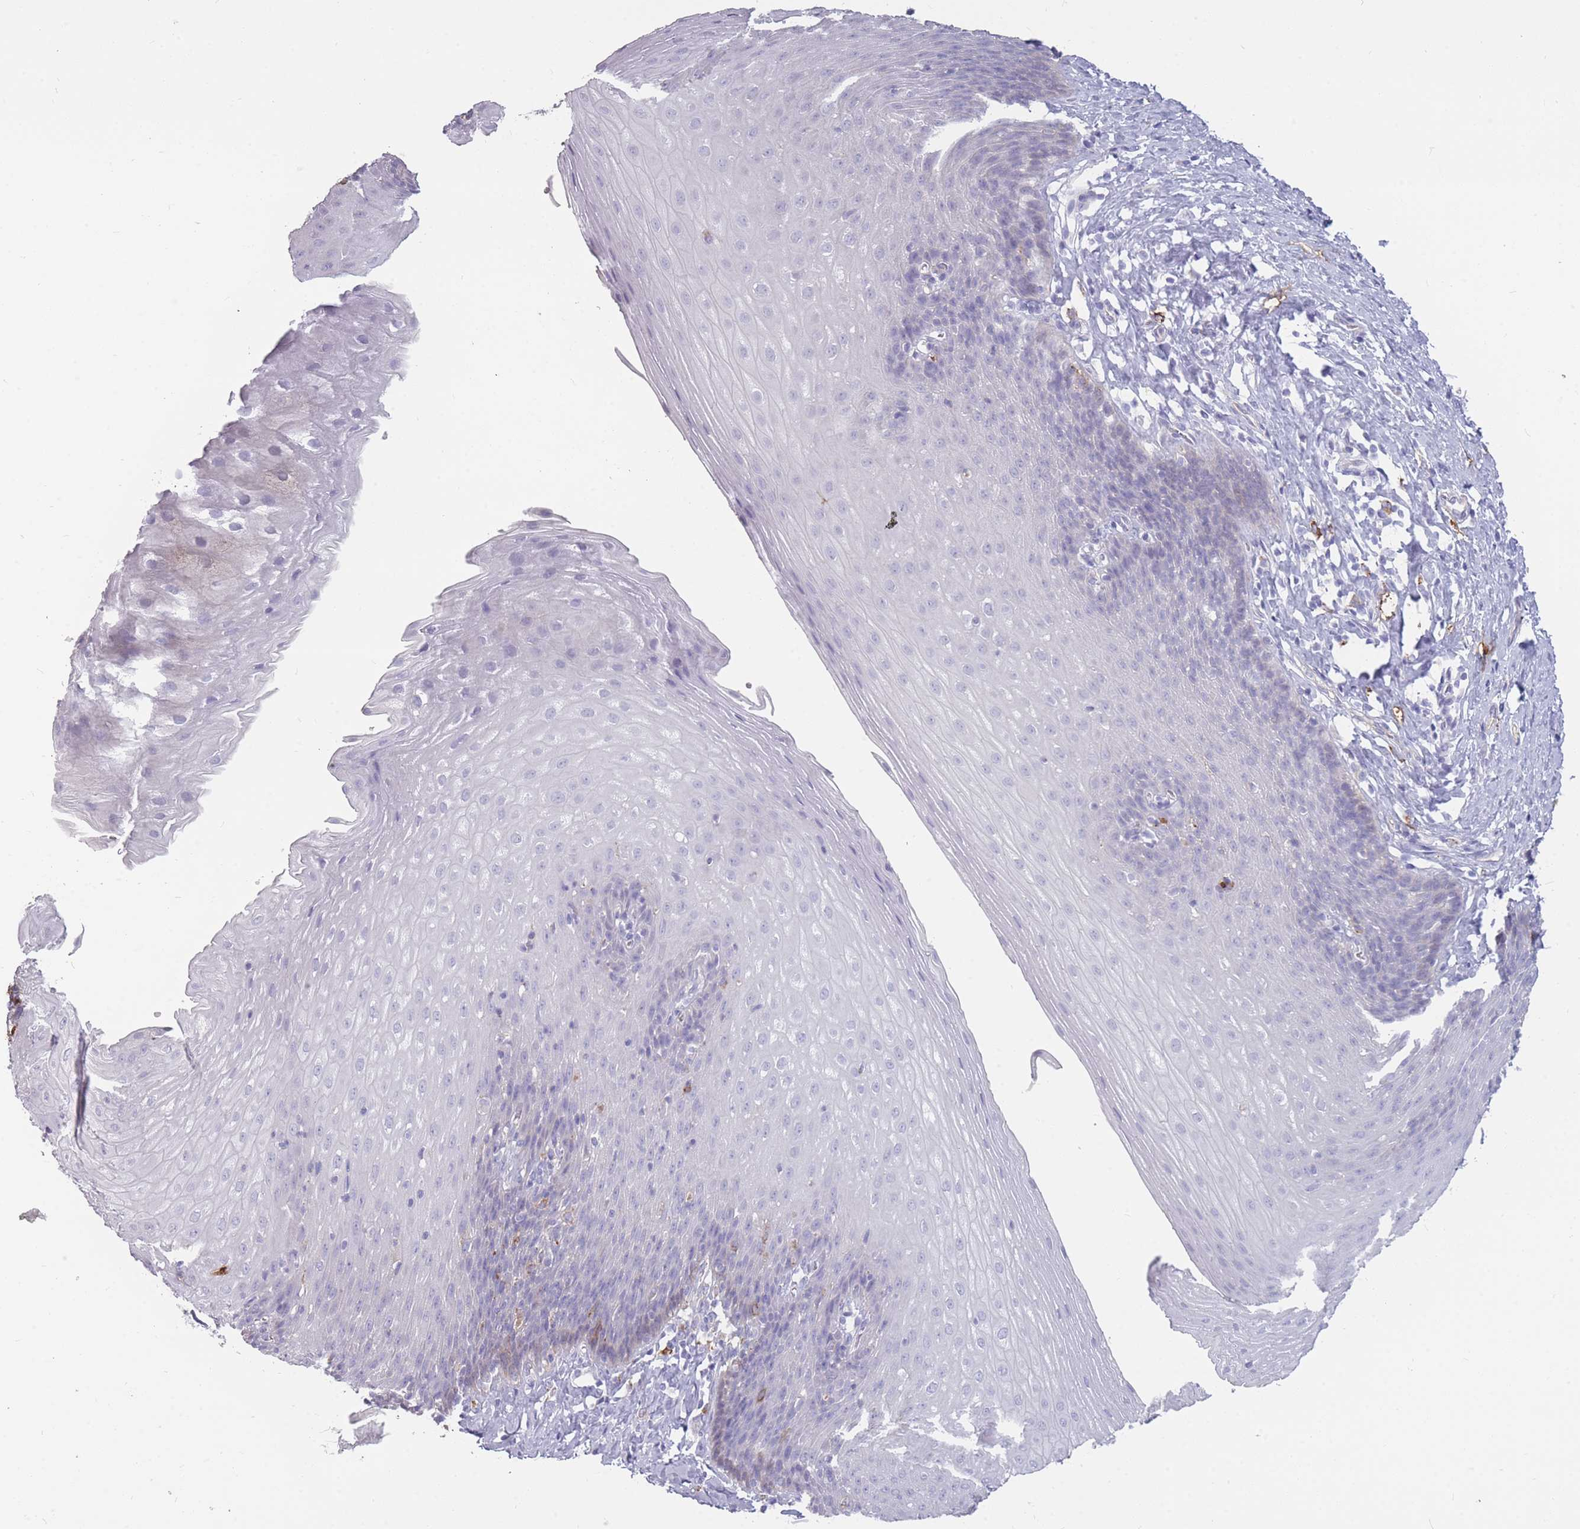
{"staining": {"intensity": "negative", "quantity": "none", "location": "none"}, "tissue": "esophagus", "cell_type": "Squamous epithelial cells", "image_type": "normal", "snomed": [{"axis": "morphology", "description": "Normal tissue, NOS"}, {"axis": "topography", "description": "Esophagus"}], "caption": "The histopathology image exhibits no staining of squamous epithelial cells in unremarkable esophagus.", "gene": "GNA11", "patient": {"sex": "female", "age": 61}}